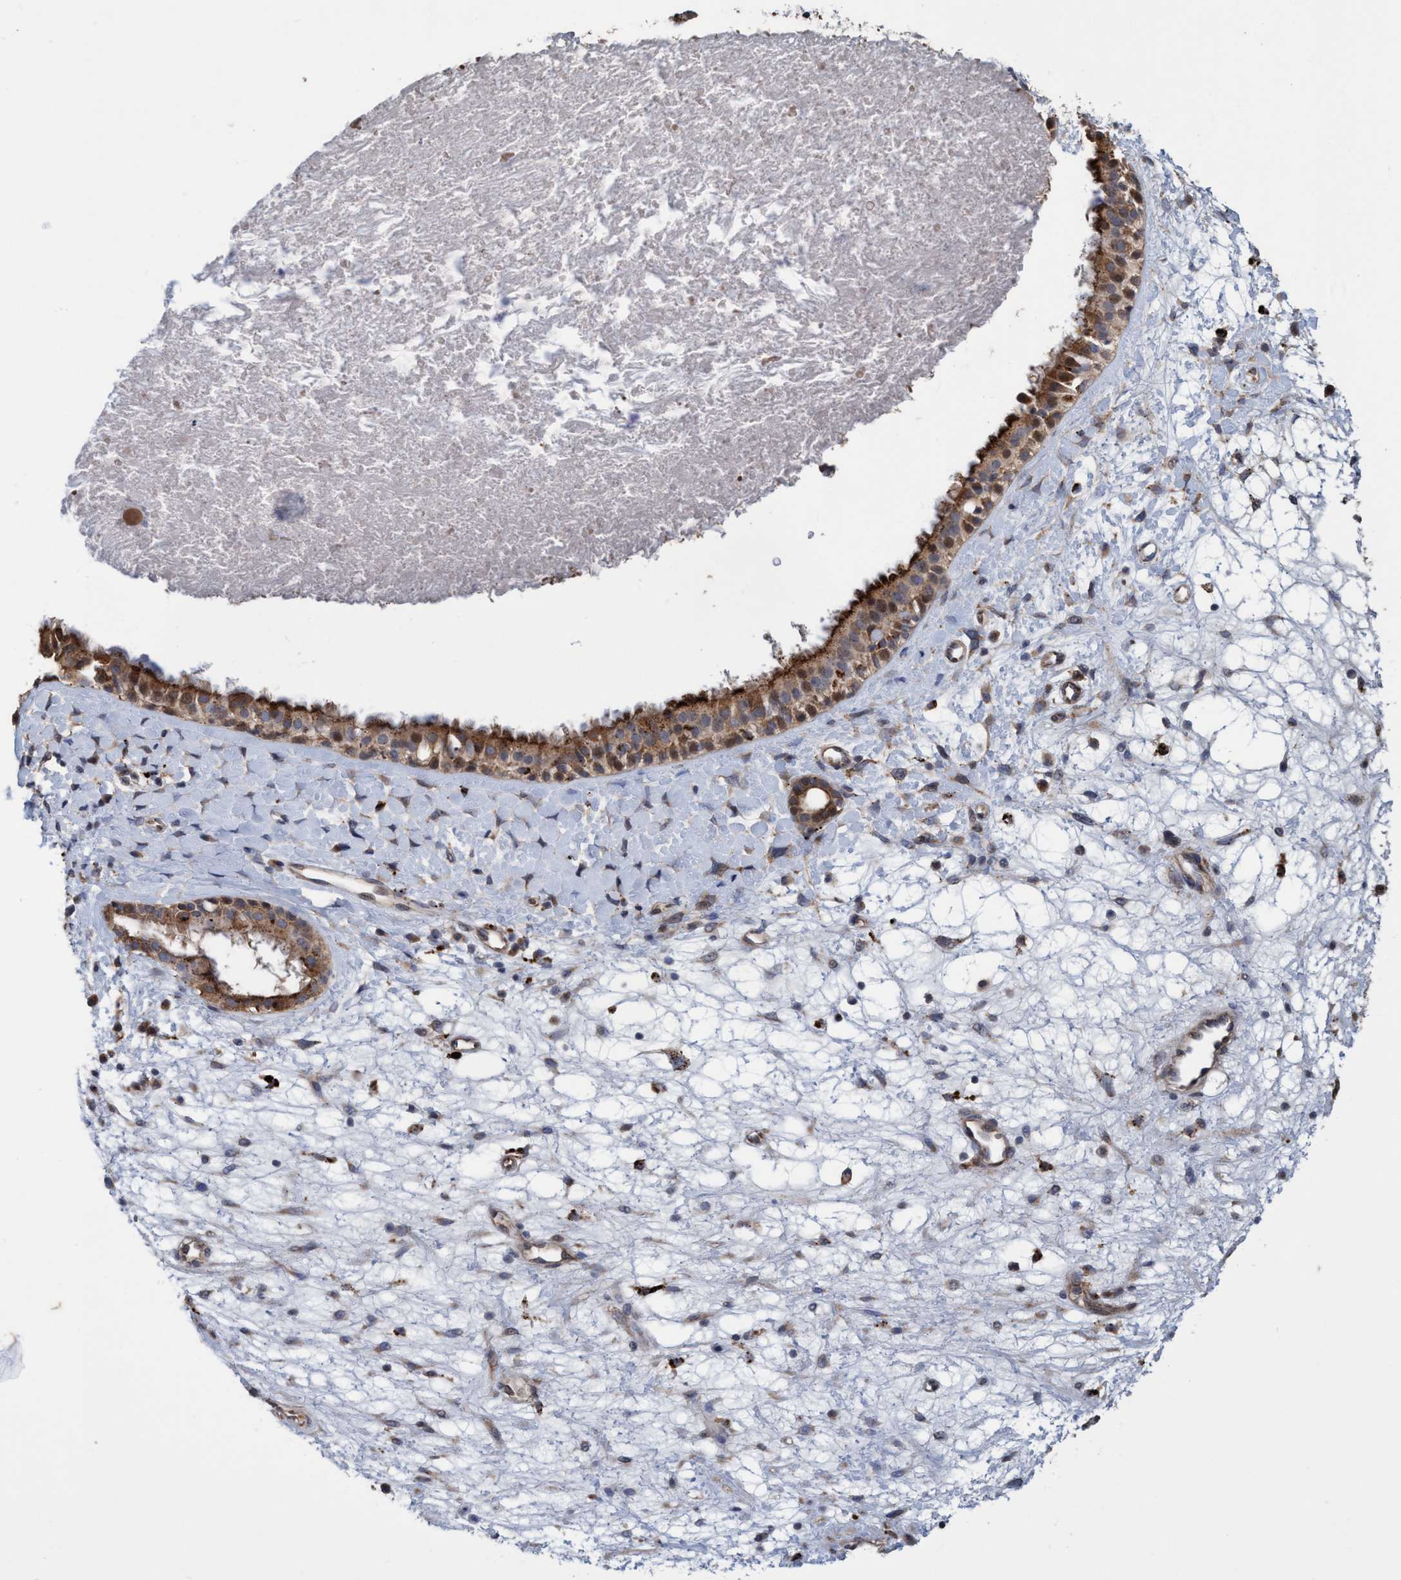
{"staining": {"intensity": "strong", "quantity": ">75%", "location": "cytoplasmic/membranous,nuclear"}, "tissue": "nasopharynx", "cell_type": "Respiratory epithelial cells", "image_type": "normal", "snomed": [{"axis": "morphology", "description": "Normal tissue, NOS"}, {"axis": "topography", "description": "Nasopharynx"}], "caption": "IHC of unremarkable human nasopharynx displays high levels of strong cytoplasmic/membranous,nuclear staining in approximately >75% of respiratory epithelial cells. The staining is performed using DAB brown chromogen to label protein expression. The nuclei are counter-stained blue using hematoxylin.", "gene": "BBS9", "patient": {"sex": "male", "age": 22}}